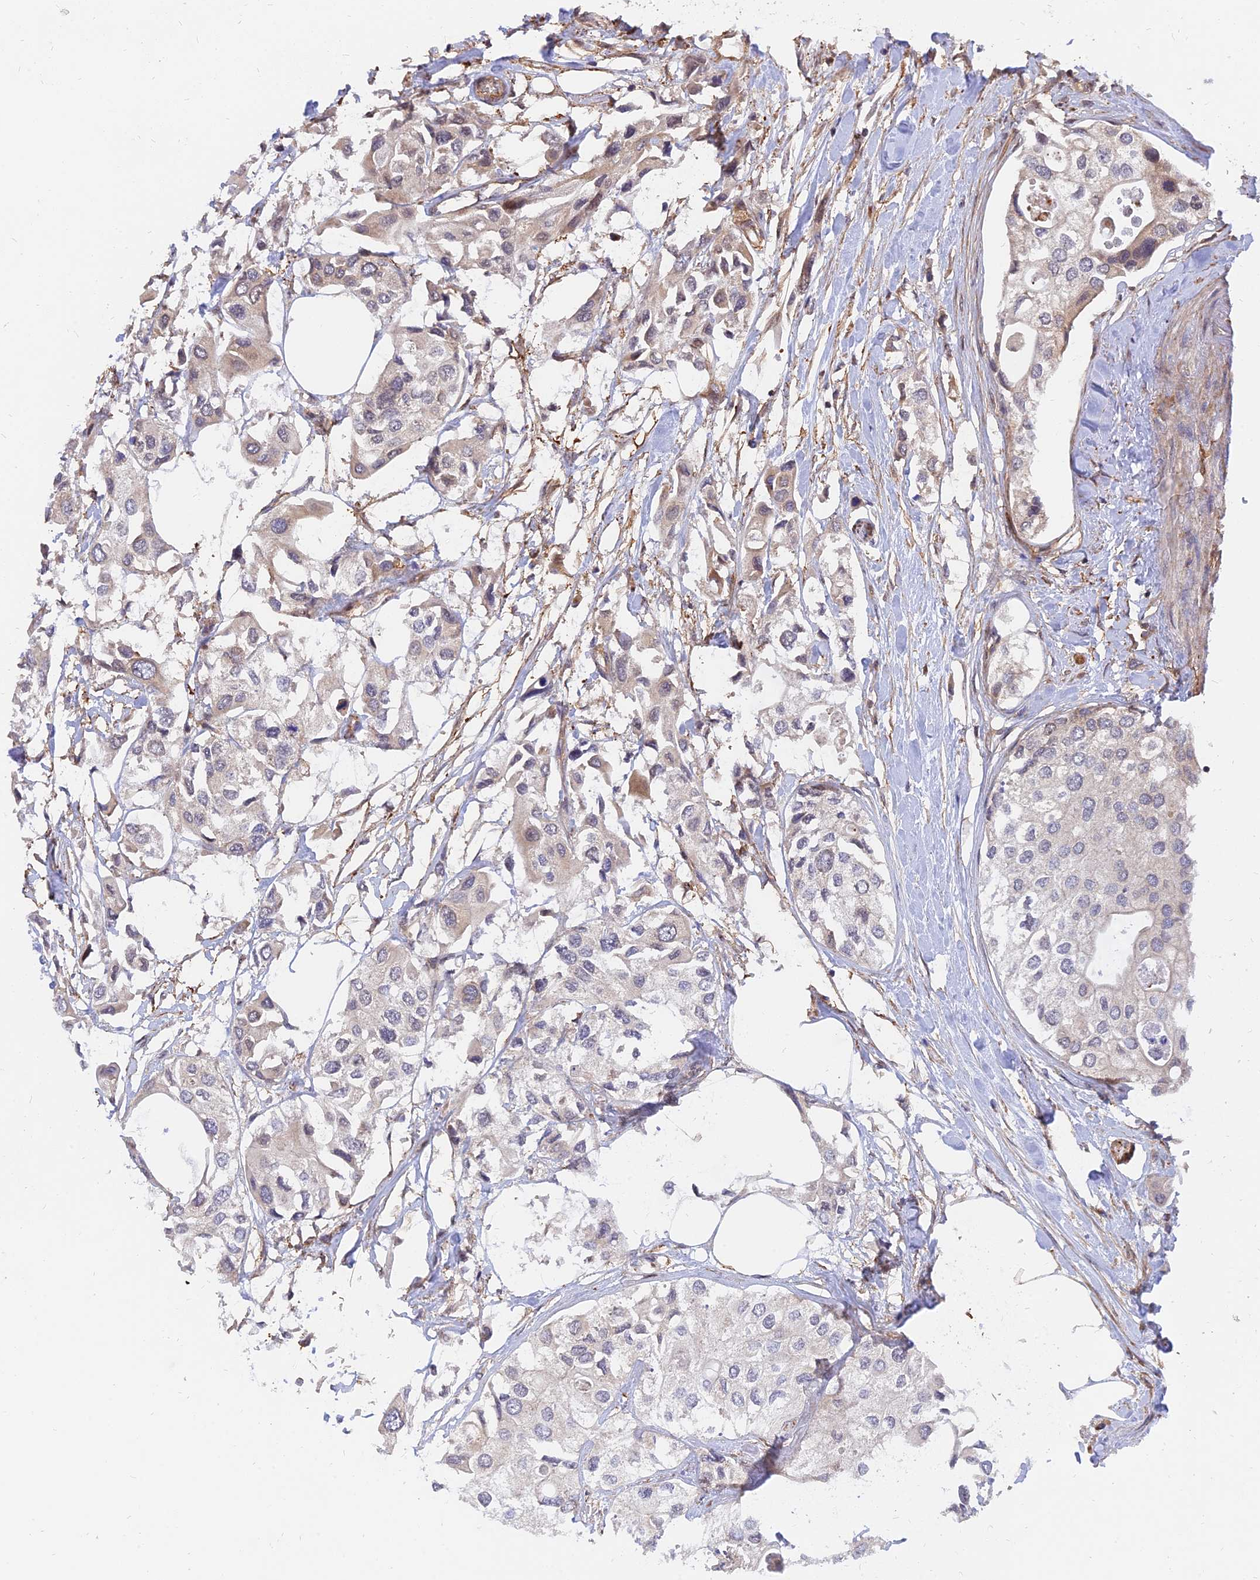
{"staining": {"intensity": "negative", "quantity": "none", "location": "none"}, "tissue": "urothelial cancer", "cell_type": "Tumor cells", "image_type": "cancer", "snomed": [{"axis": "morphology", "description": "Urothelial carcinoma, High grade"}, {"axis": "topography", "description": "Urinary bladder"}], "caption": "Immunohistochemistry photomicrograph of urothelial carcinoma (high-grade) stained for a protein (brown), which demonstrates no staining in tumor cells.", "gene": "WDR41", "patient": {"sex": "male", "age": 64}}